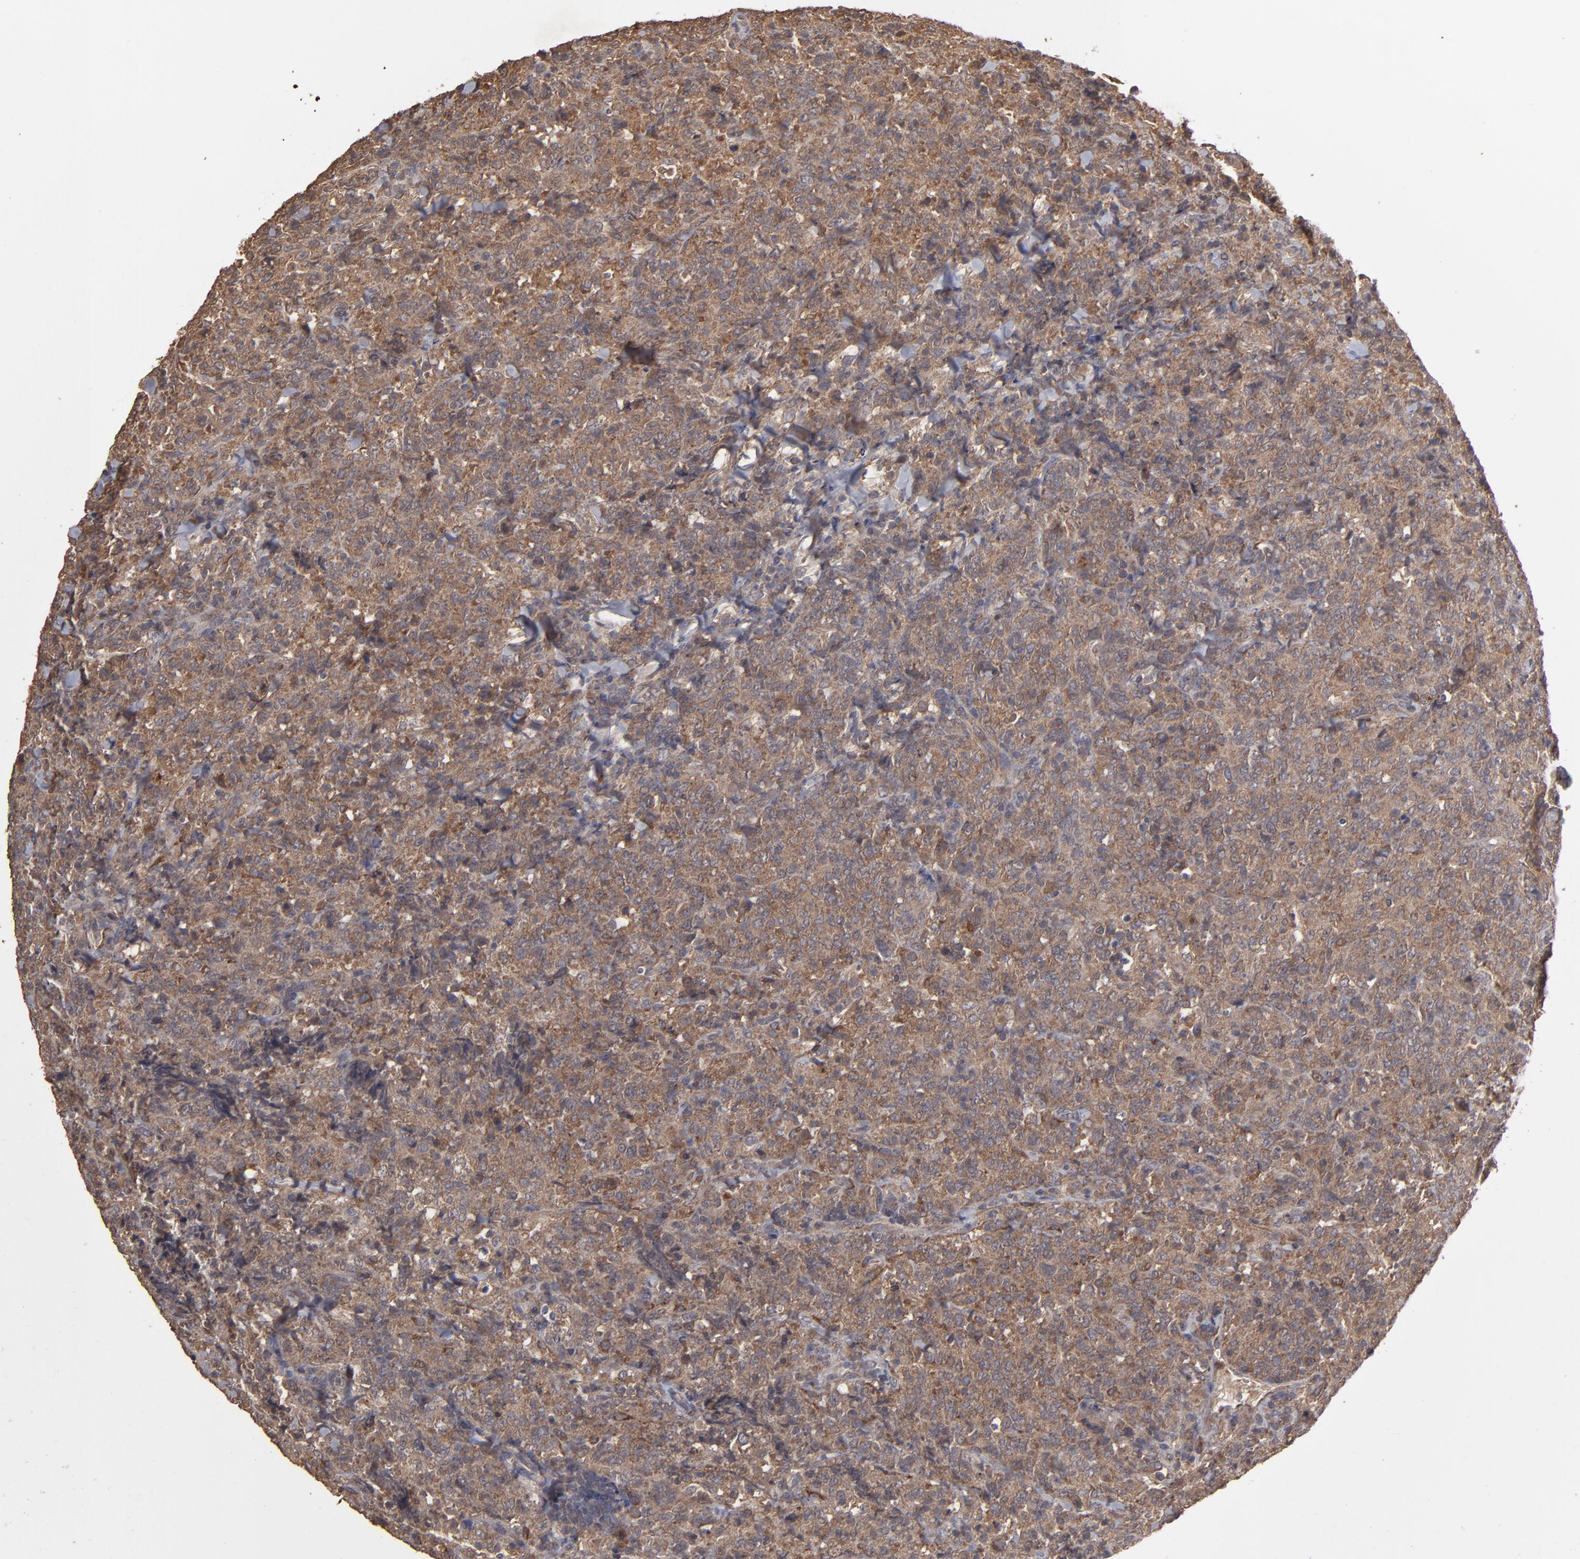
{"staining": {"intensity": "moderate", "quantity": "<25%", "location": "cytoplasmic/membranous"}, "tissue": "lymphoma", "cell_type": "Tumor cells", "image_type": "cancer", "snomed": [{"axis": "morphology", "description": "Malignant lymphoma, non-Hodgkin's type, High grade"}, {"axis": "topography", "description": "Tonsil"}], "caption": "Lymphoma tissue exhibits moderate cytoplasmic/membranous positivity in approximately <25% of tumor cells", "gene": "MMP2", "patient": {"sex": "female", "age": 36}}